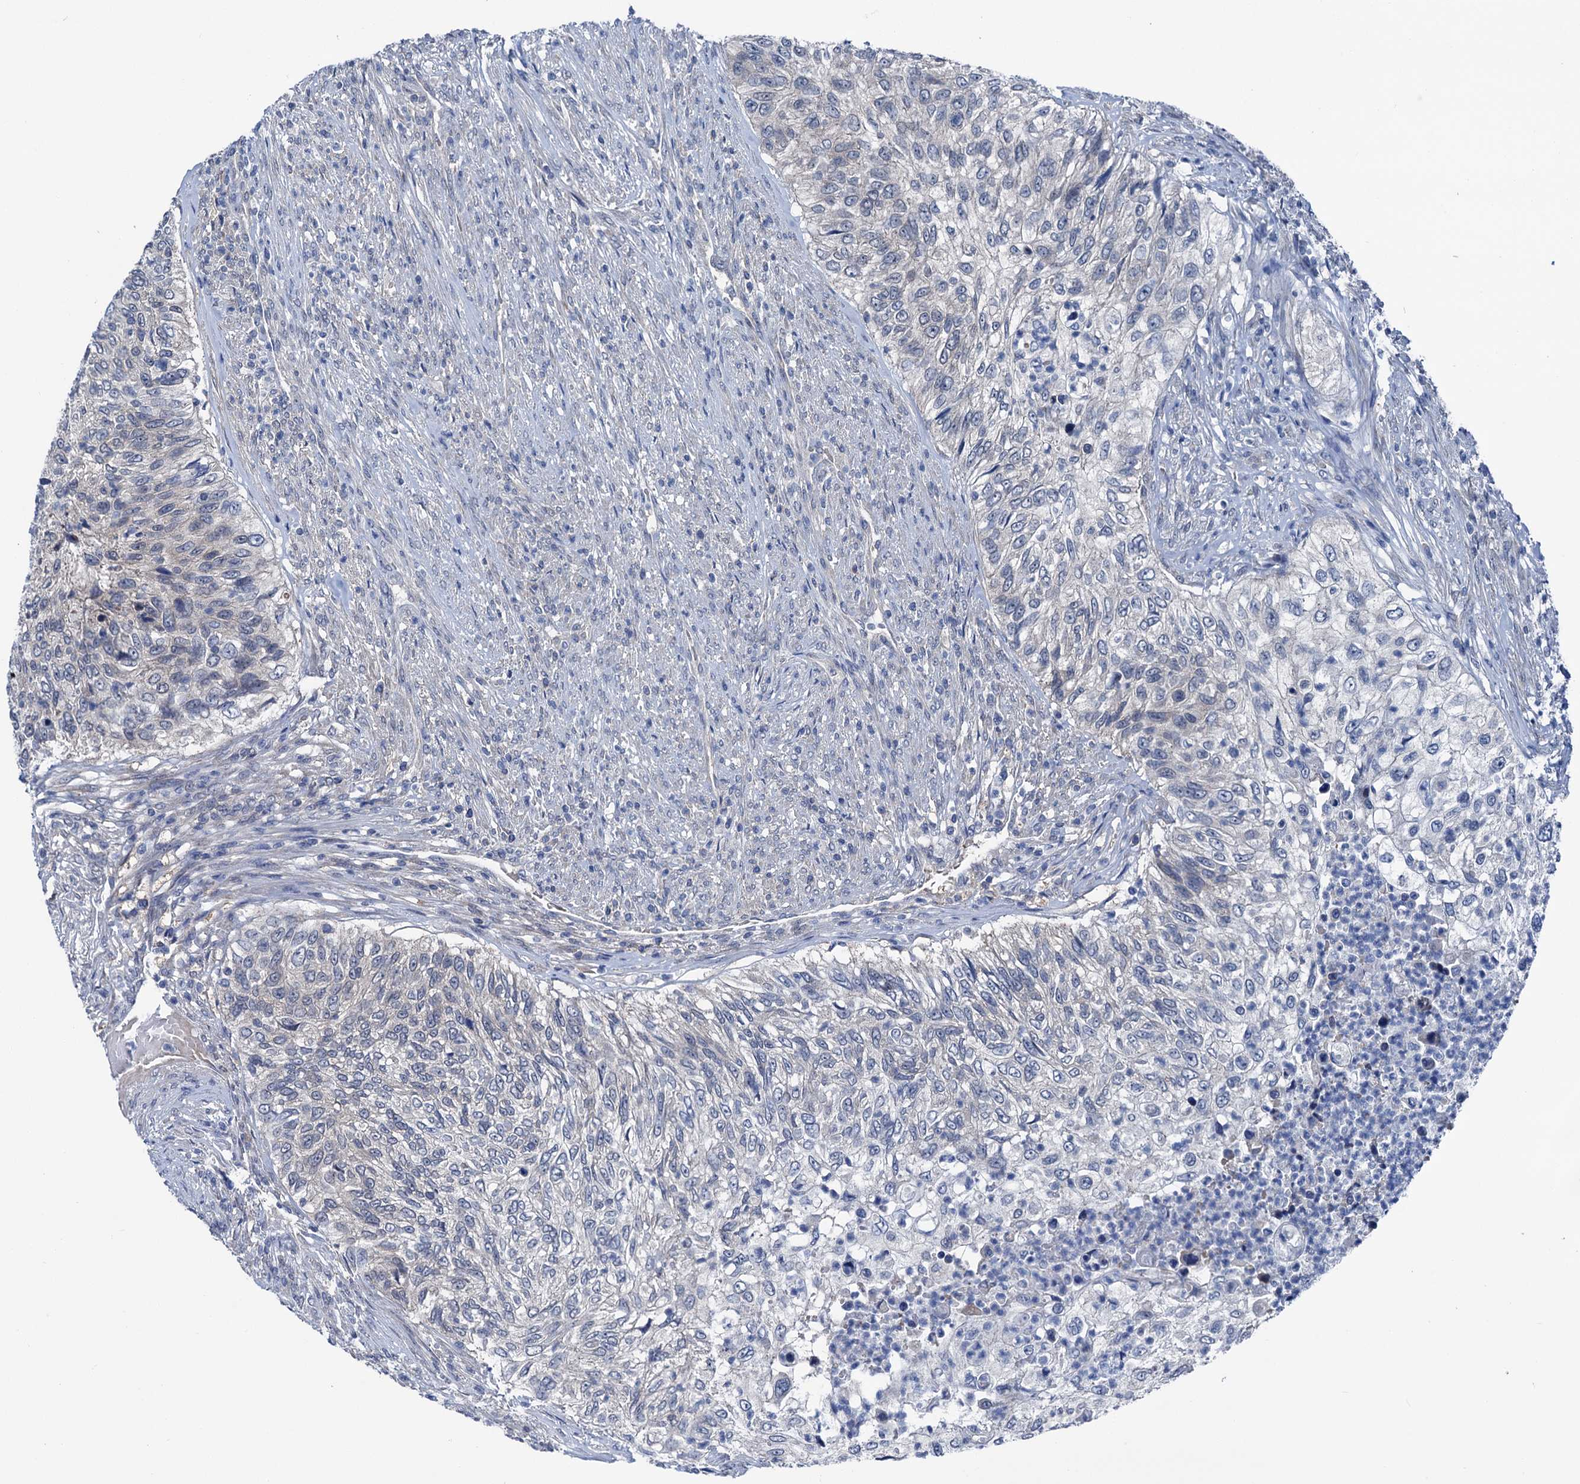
{"staining": {"intensity": "negative", "quantity": "none", "location": "none"}, "tissue": "urothelial cancer", "cell_type": "Tumor cells", "image_type": "cancer", "snomed": [{"axis": "morphology", "description": "Urothelial carcinoma, High grade"}, {"axis": "topography", "description": "Urinary bladder"}], "caption": "The IHC photomicrograph has no significant positivity in tumor cells of high-grade urothelial carcinoma tissue.", "gene": "GLO1", "patient": {"sex": "female", "age": 60}}